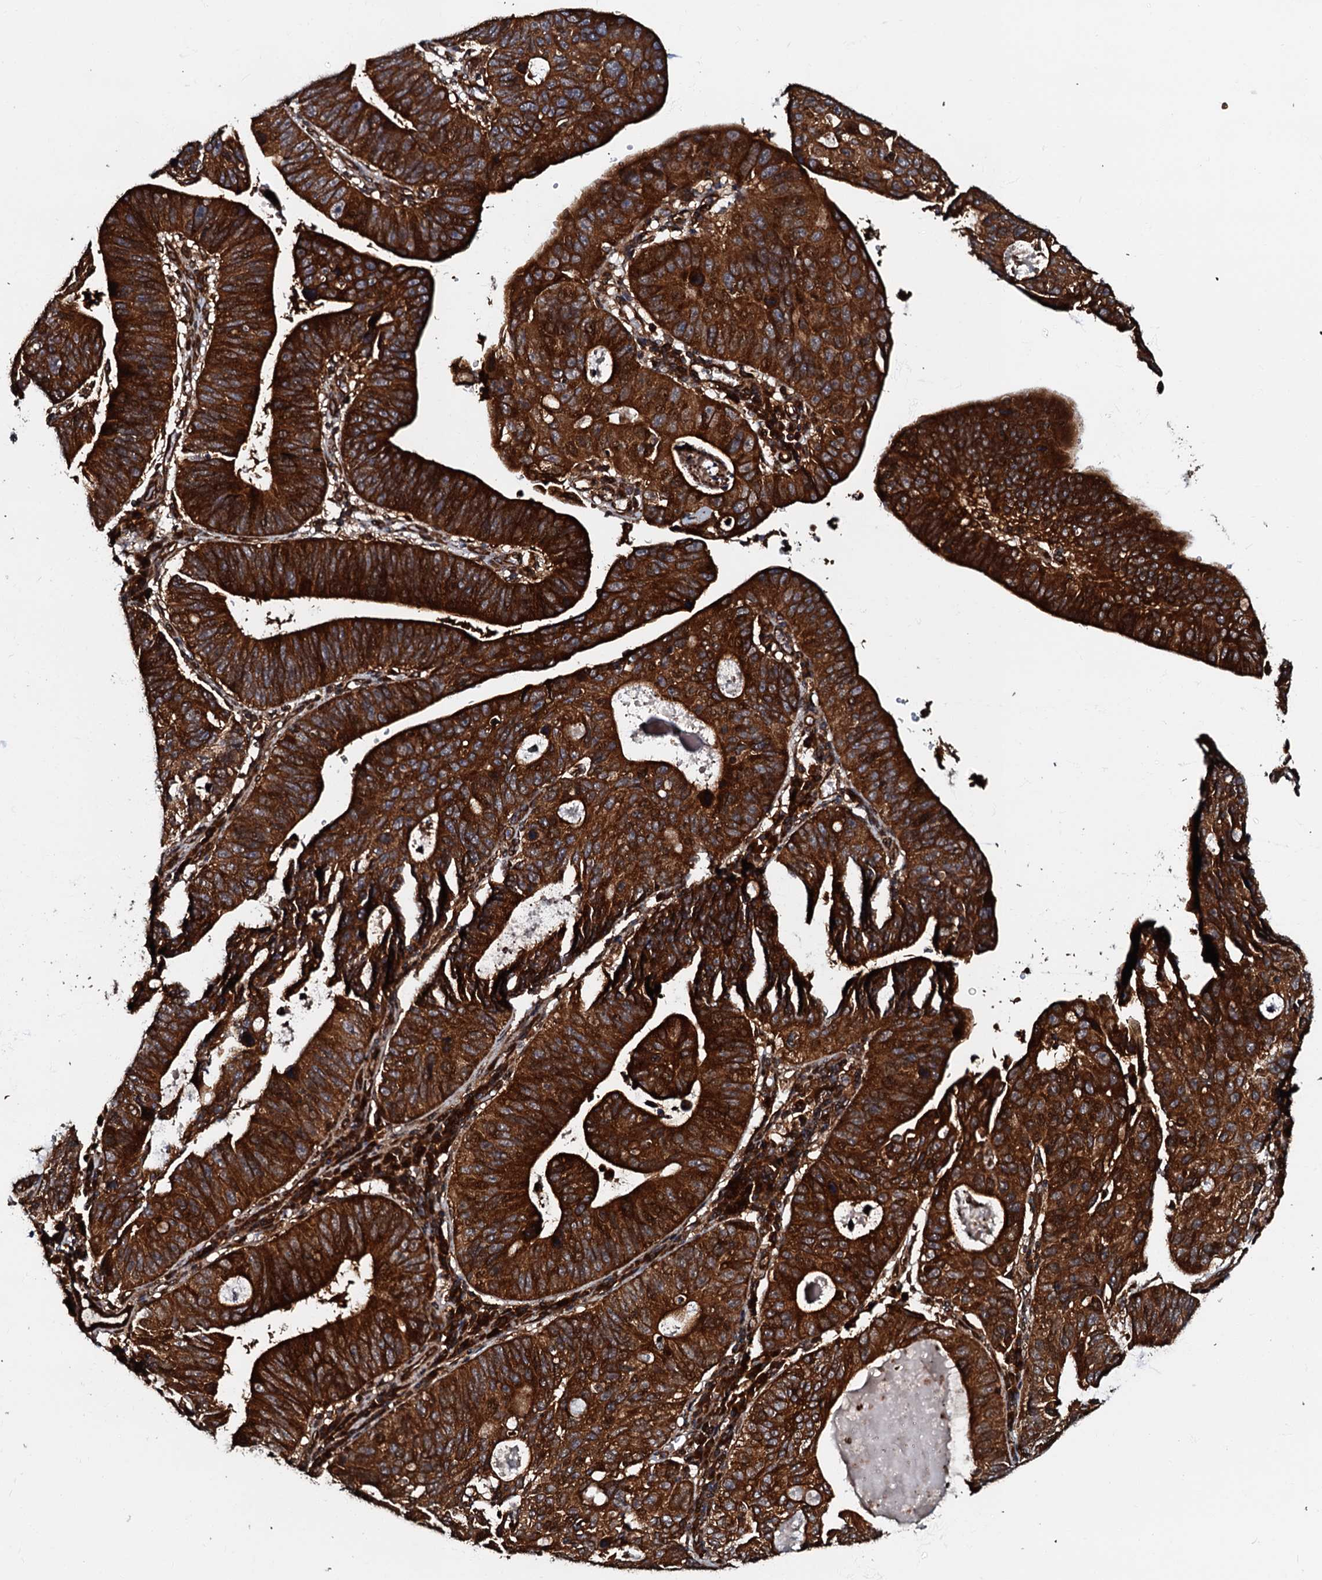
{"staining": {"intensity": "strong", "quantity": ">75%", "location": "cytoplasmic/membranous"}, "tissue": "stomach cancer", "cell_type": "Tumor cells", "image_type": "cancer", "snomed": [{"axis": "morphology", "description": "Adenocarcinoma, NOS"}, {"axis": "topography", "description": "Stomach"}], "caption": "Immunohistochemical staining of stomach cancer (adenocarcinoma) reveals high levels of strong cytoplasmic/membranous staining in approximately >75% of tumor cells.", "gene": "BLOC1S6", "patient": {"sex": "male", "age": 59}}